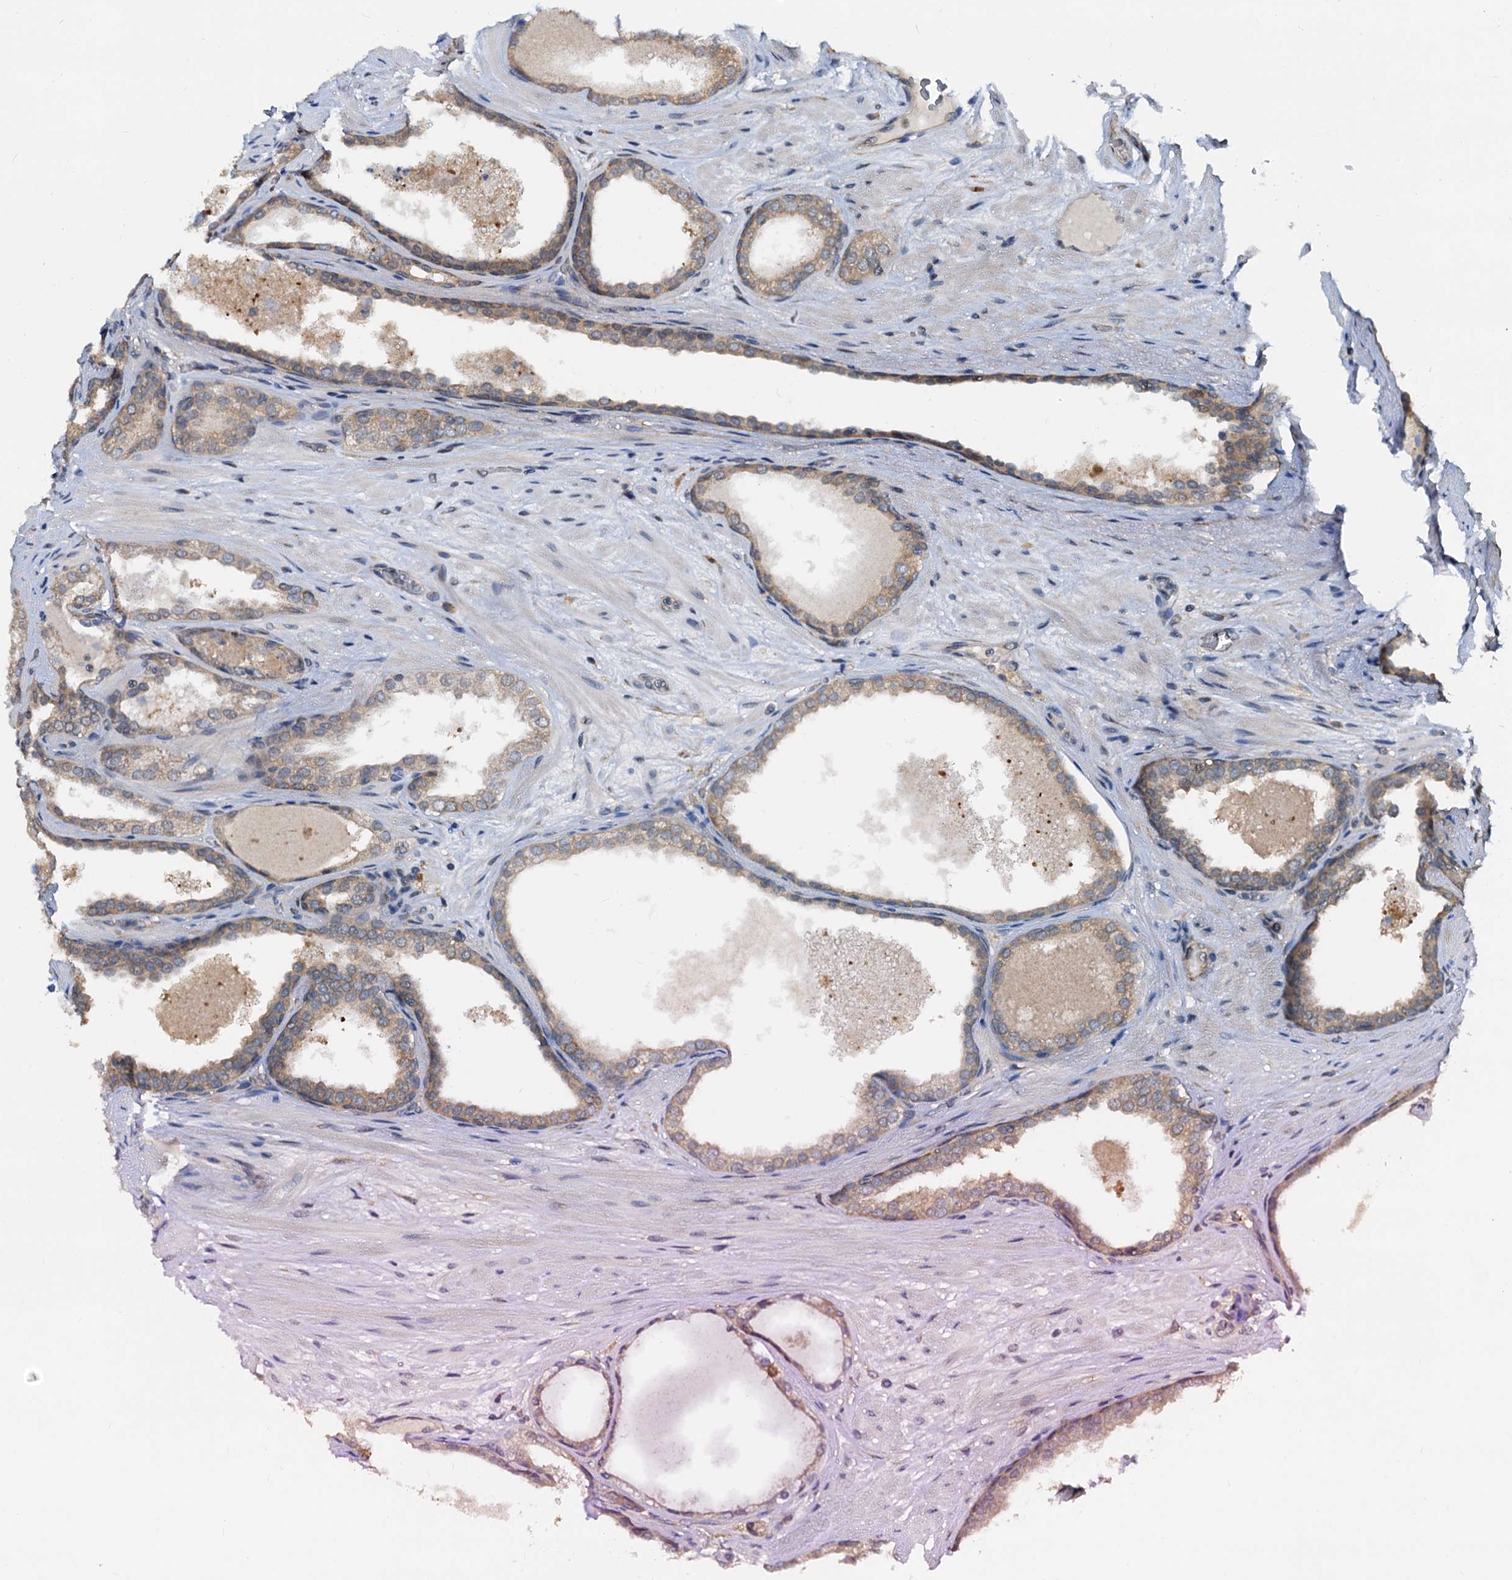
{"staining": {"intensity": "weak", "quantity": ">75%", "location": "cytoplasmic/membranous"}, "tissue": "prostate cancer", "cell_type": "Tumor cells", "image_type": "cancer", "snomed": [{"axis": "morphology", "description": "Adenocarcinoma, High grade"}, {"axis": "topography", "description": "Prostate"}], "caption": "Adenocarcinoma (high-grade) (prostate) stained for a protein (brown) displays weak cytoplasmic/membranous positive staining in about >75% of tumor cells.", "gene": "PTGES3", "patient": {"sex": "male", "age": 59}}